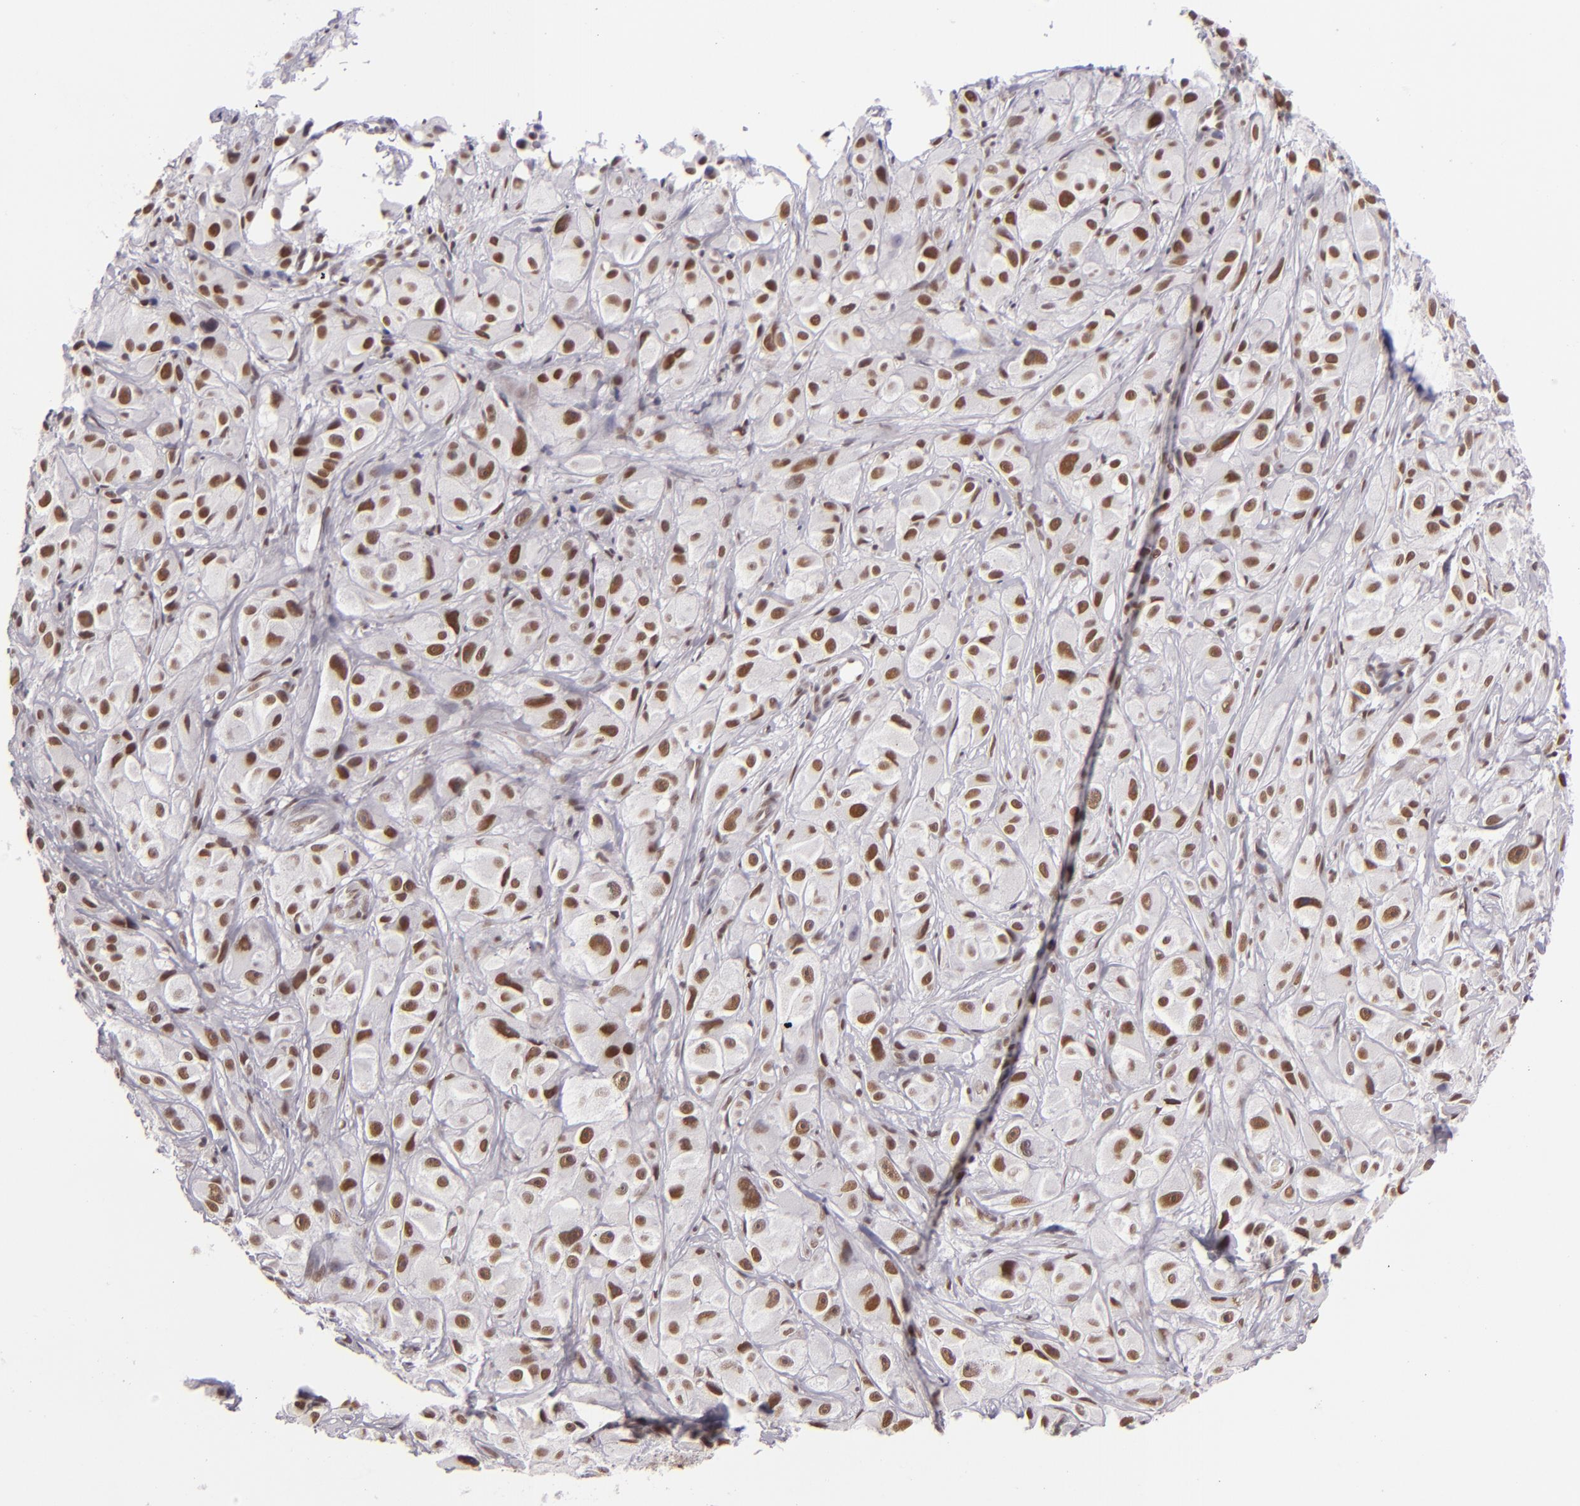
{"staining": {"intensity": "moderate", "quantity": ">75%", "location": "nuclear"}, "tissue": "melanoma", "cell_type": "Tumor cells", "image_type": "cancer", "snomed": [{"axis": "morphology", "description": "Malignant melanoma, NOS"}, {"axis": "topography", "description": "Skin"}], "caption": "A brown stain highlights moderate nuclear expression of a protein in human melanoma tumor cells.", "gene": "BRD8", "patient": {"sex": "male", "age": 56}}